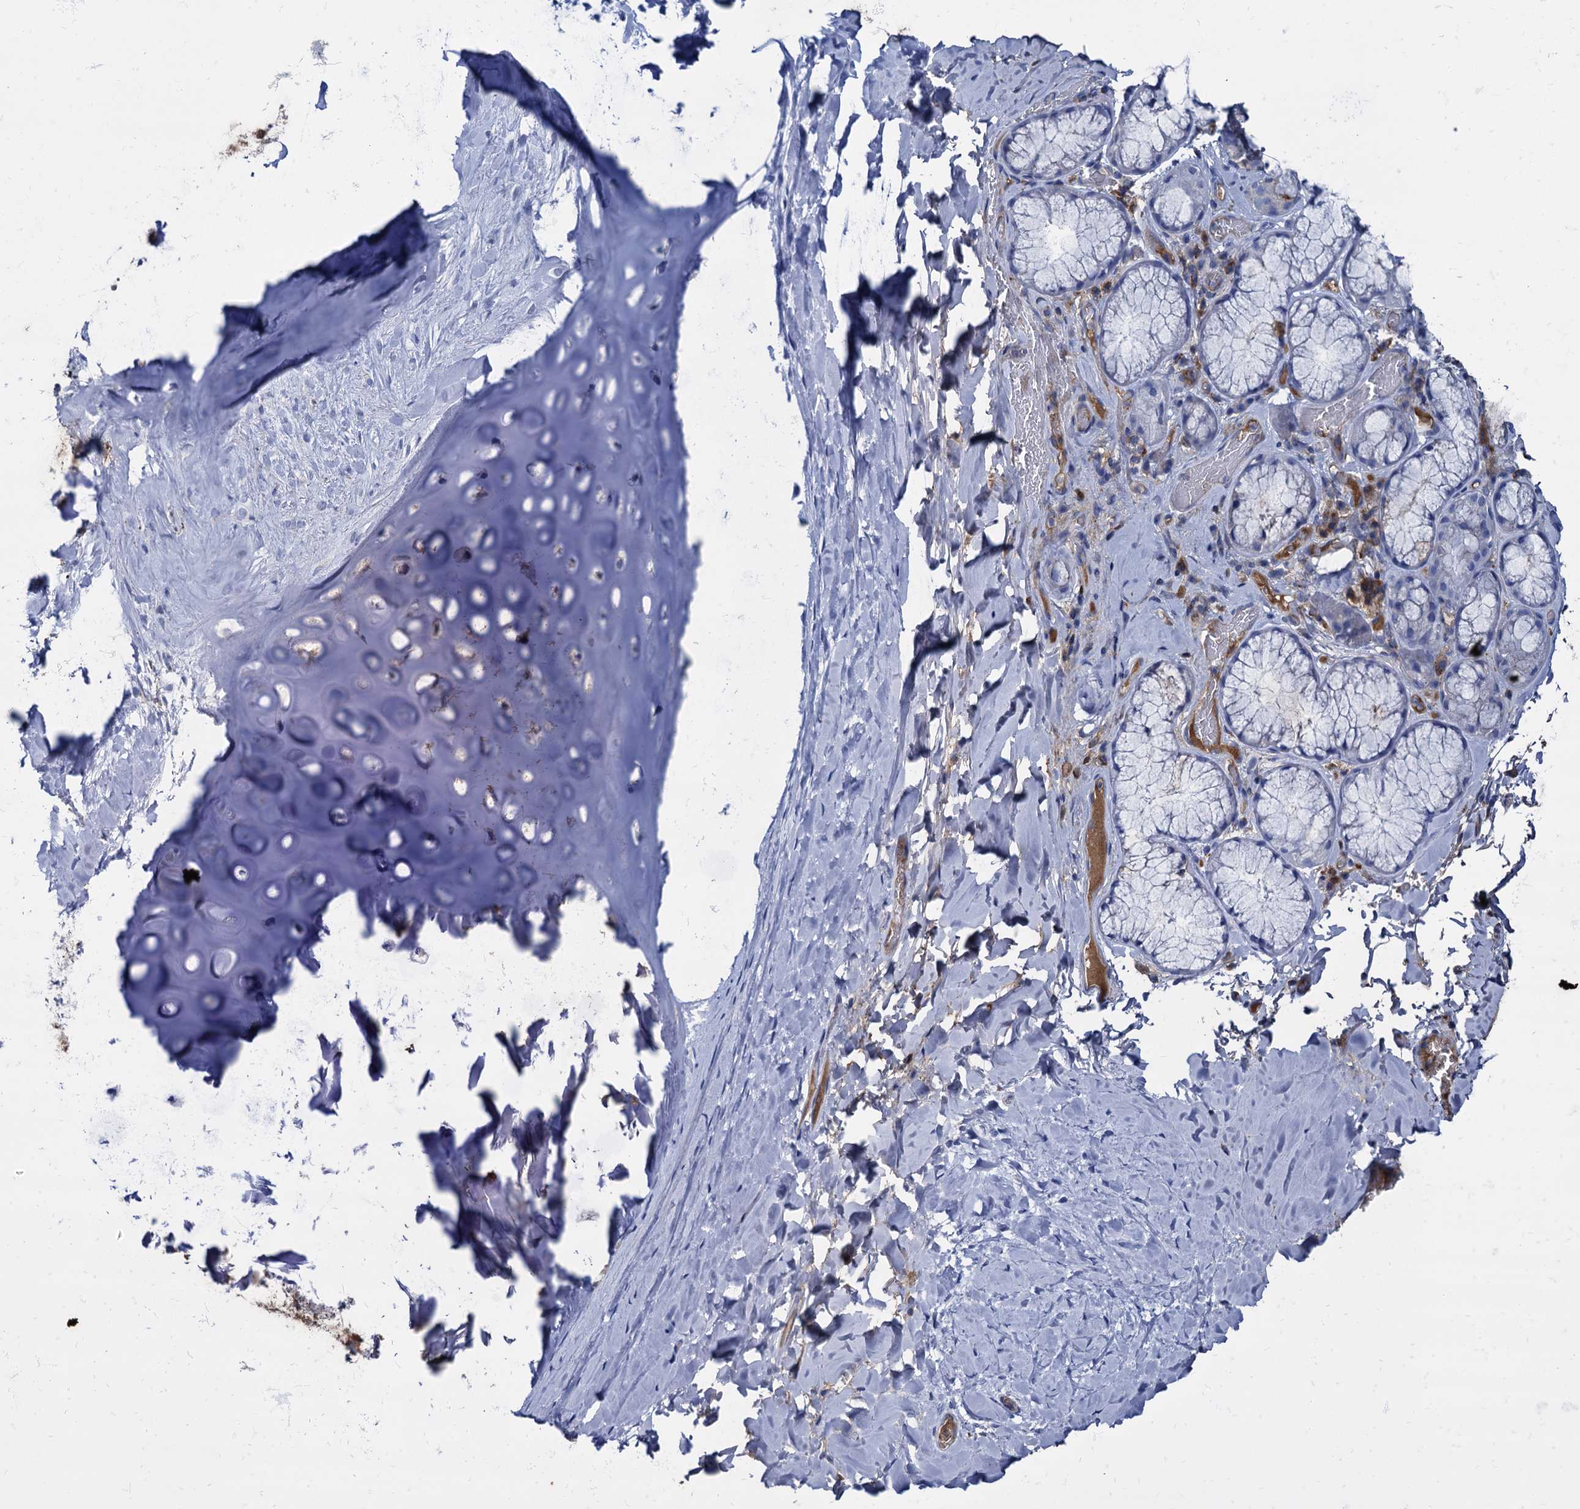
{"staining": {"intensity": "weak", "quantity": ">75%", "location": "cytoplasmic/membranous"}, "tissue": "adipose tissue", "cell_type": "Adipocytes", "image_type": "normal", "snomed": [{"axis": "morphology", "description": "Normal tissue, NOS"}, {"axis": "topography", "description": "Lymph node"}, {"axis": "topography", "description": "Cartilage tissue"}, {"axis": "topography", "description": "Bronchus"}], "caption": "A photomicrograph showing weak cytoplasmic/membranous expression in approximately >75% of adipocytes in unremarkable adipose tissue, as visualized by brown immunohistochemical staining.", "gene": "APOD", "patient": {"sex": "male", "age": 63}}